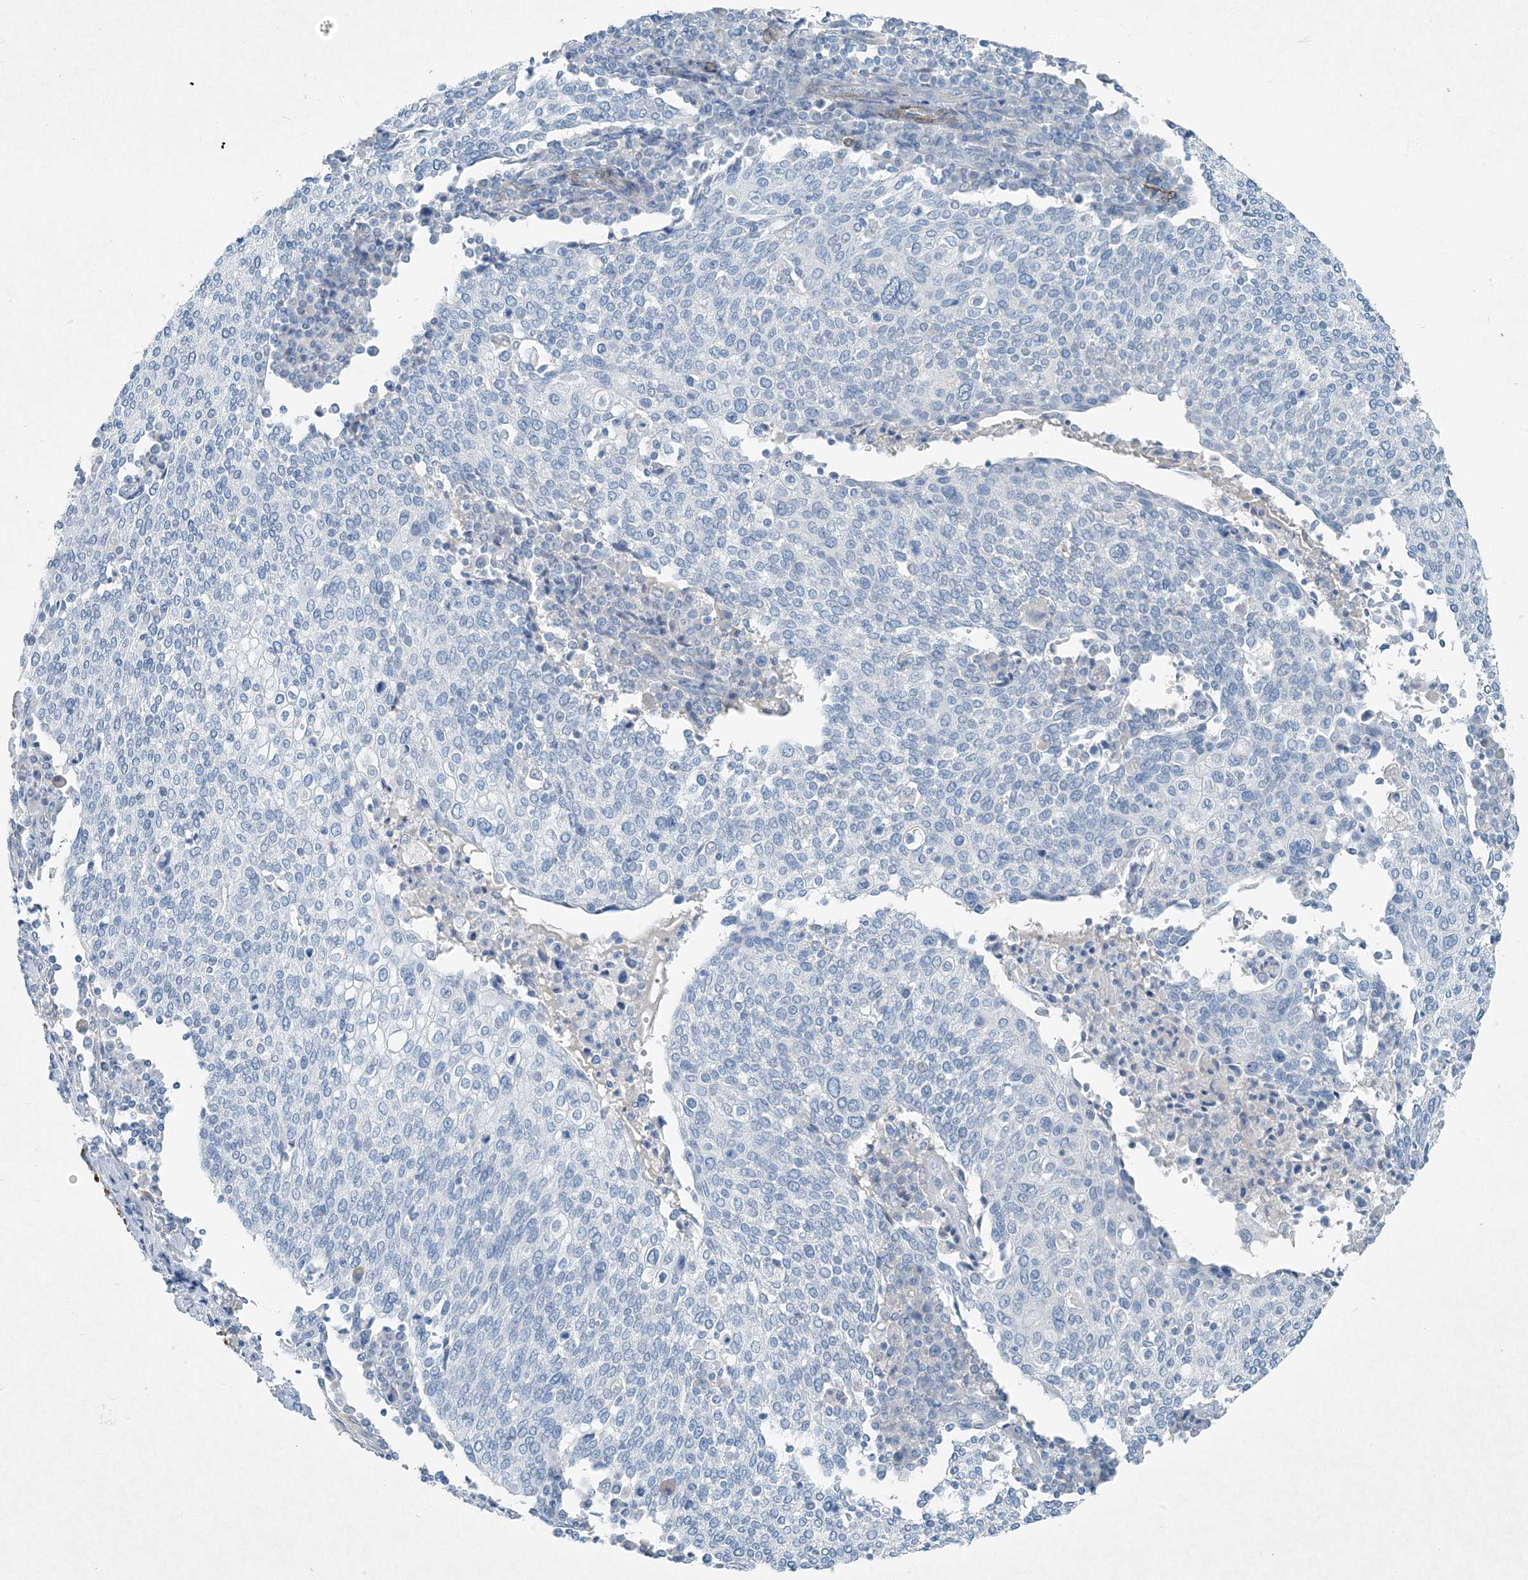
{"staining": {"intensity": "negative", "quantity": "none", "location": "none"}, "tissue": "cervical cancer", "cell_type": "Tumor cells", "image_type": "cancer", "snomed": [{"axis": "morphology", "description": "Squamous cell carcinoma, NOS"}, {"axis": "topography", "description": "Cervix"}], "caption": "Cervical squamous cell carcinoma was stained to show a protein in brown. There is no significant expression in tumor cells.", "gene": "PGM5", "patient": {"sex": "female", "age": 40}}